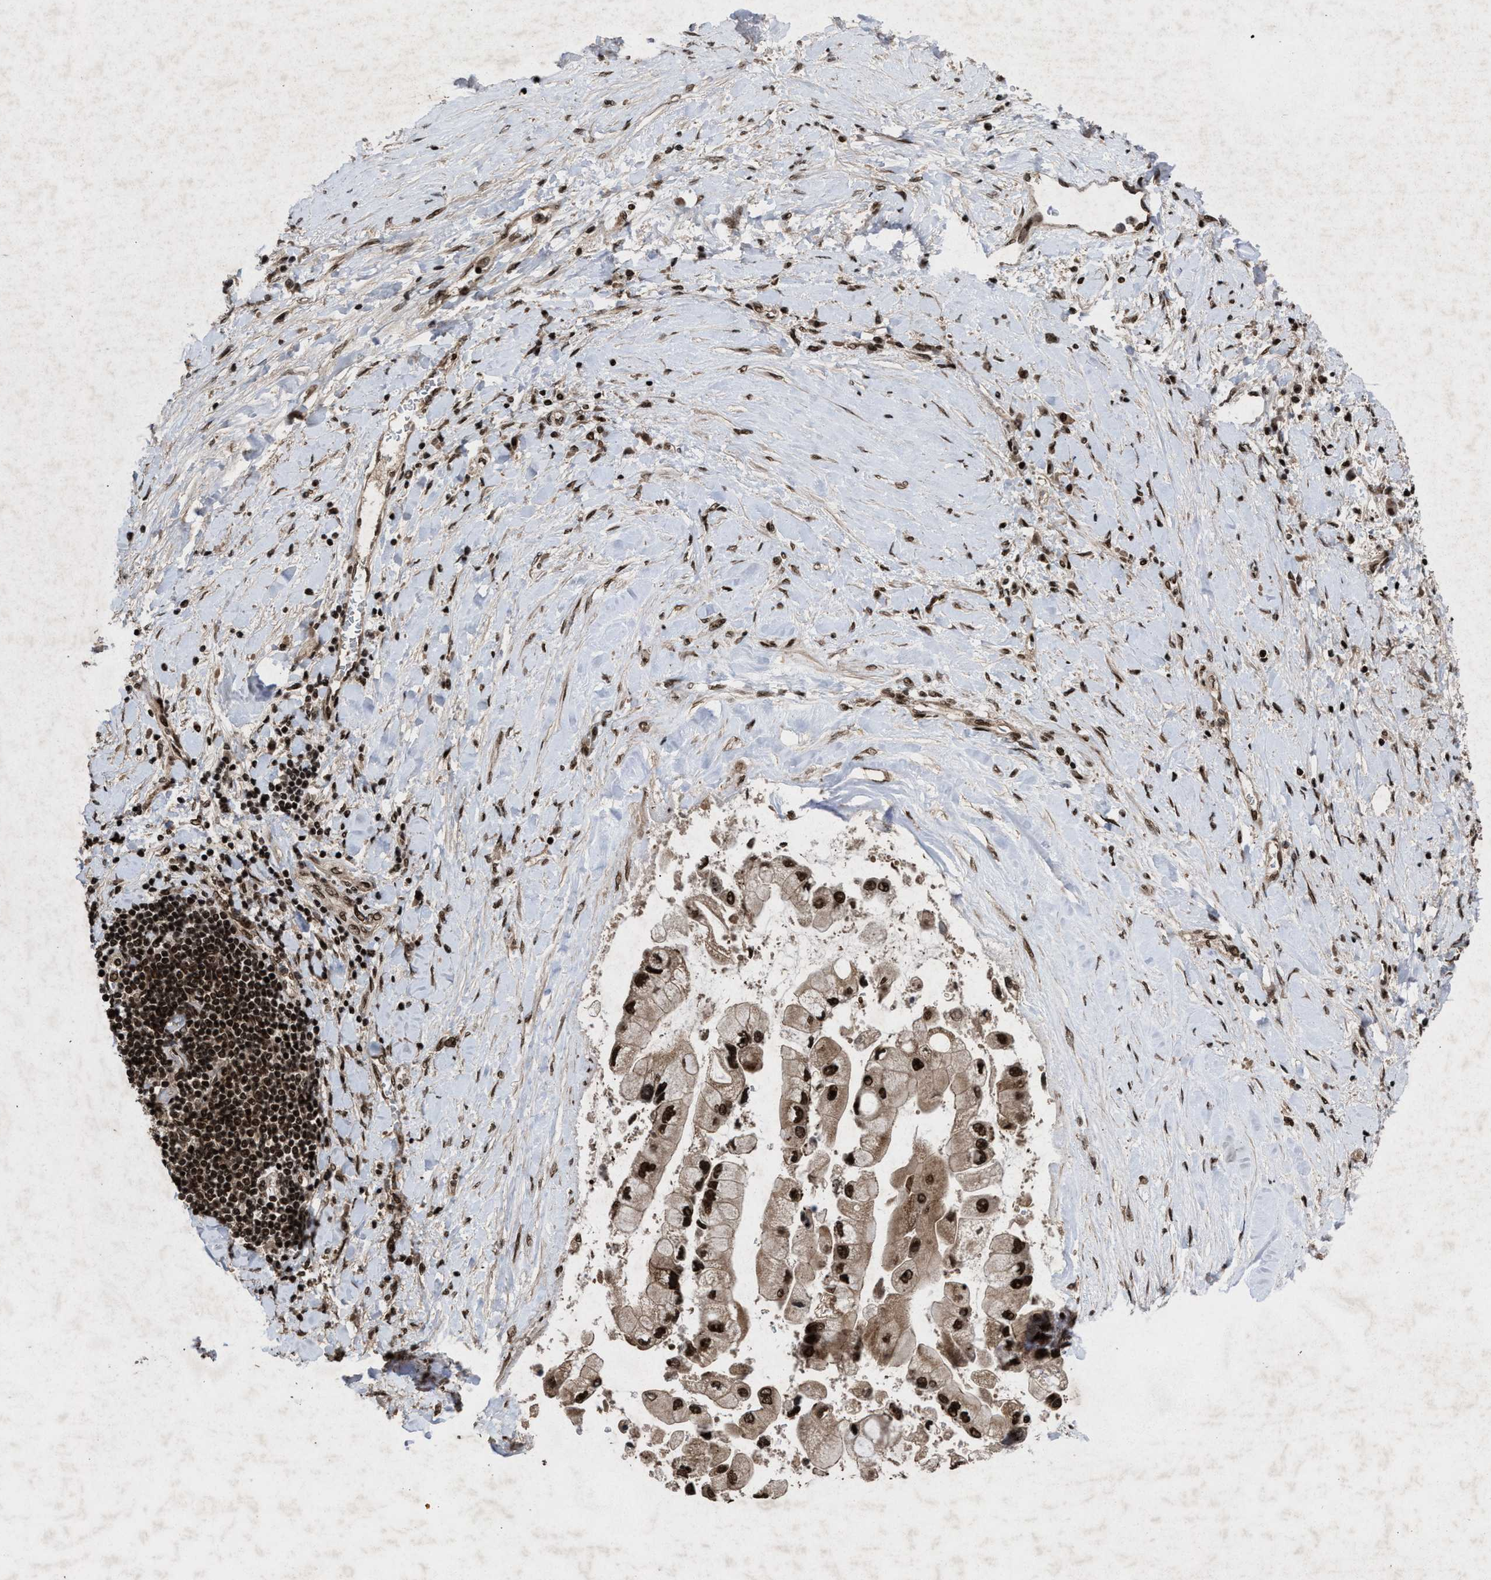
{"staining": {"intensity": "strong", "quantity": ">75%", "location": "cytoplasmic/membranous,nuclear"}, "tissue": "liver cancer", "cell_type": "Tumor cells", "image_type": "cancer", "snomed": [{"axis": "morphology", "description": "Cholangiocarcinoma"}, {"axis": "topography", "description": "Liver"}], "caption": "A brown stain shows strong cytoplasmic/membranous and nuclear expression of a protein in human cholangiocarcinoma (liver) tumor cells.", "gene": "WIZ", "patient": {"sex": "male", "age": 50}}